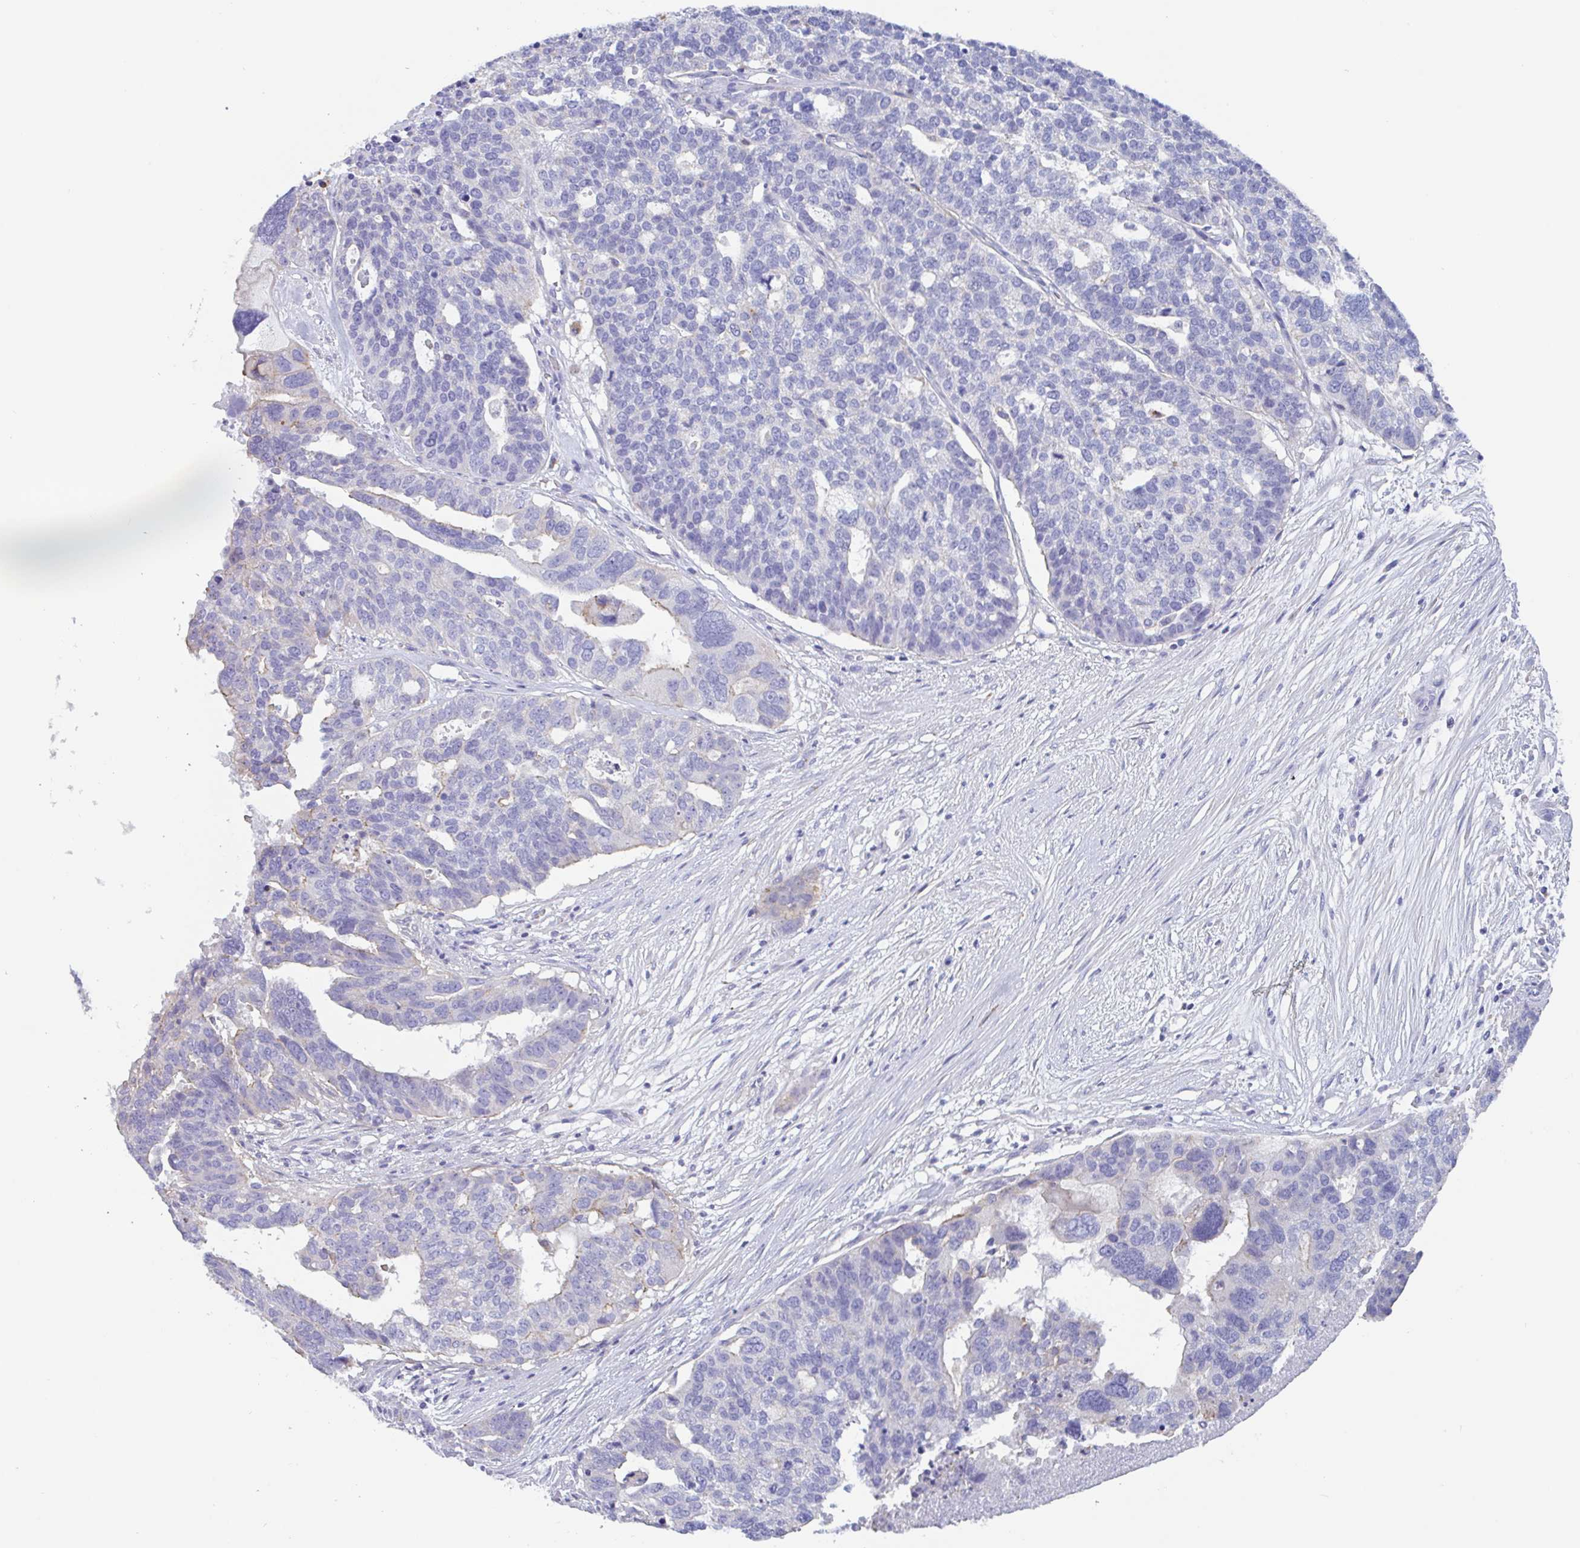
{"staining": {"intensity": "negative", "quantity": "none", "location": "none"}, "tissue": "ovarian cancer", "cell_type": "Tumor cells", "image_type": "cancer", "snomed": [{"axis": "morphology", "description": "Cystadenocarcinoma, serous, NOS"}, {"axis": "topography", "description": "Ovary"}], "caption": "Histopathology image shows no protein expression in tumor cells of ovarian serous cystadenocarcinoma tissue.", "gene": "LENG9", "patient": {"sex": "female", "age": 59}}